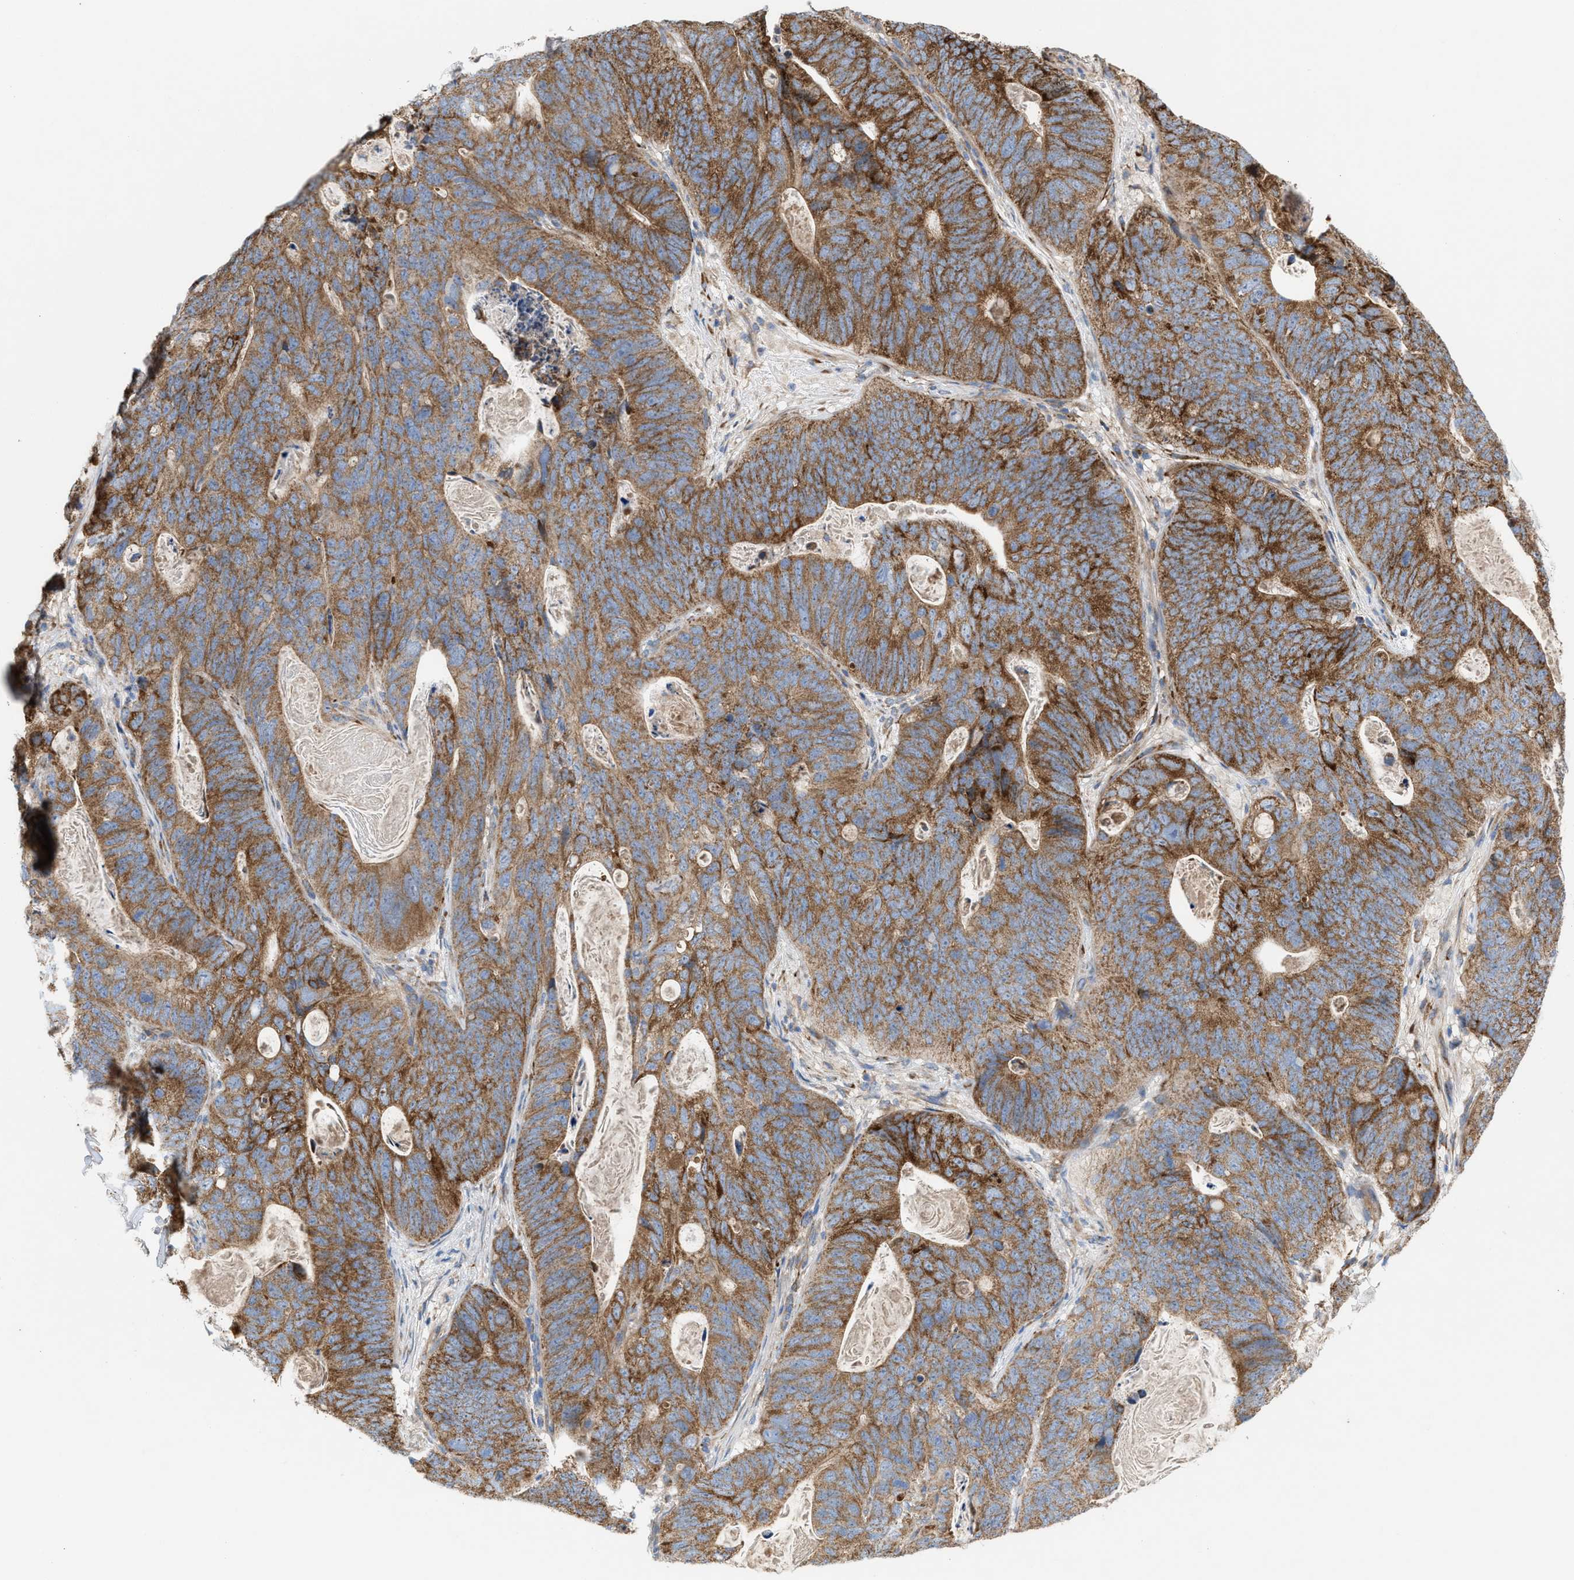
{"staining": {"intensity": "moderate", "quantity": ">75%", "location": "cytoplasmic/membranous"}, "tissue": "stomach cancer", "cell_type": "Tumor cells", "image_type": "cancer", "snomed": [{"axis": "morphology", "description": "Normal tissue, NOS"}, {"axis": "morphology", "description": "Adenocarcinoma, NOS"}, {"axis": "topography", "description": "Stomach"}], "caption": "About >75% of tumor cells in stomach cancer show moderate cytoplasmic/membranous protein expression as visualized by brown immunohistochemical staining.", "gene": "OXSM", "patient": {"sex": "female", "age": 89}}